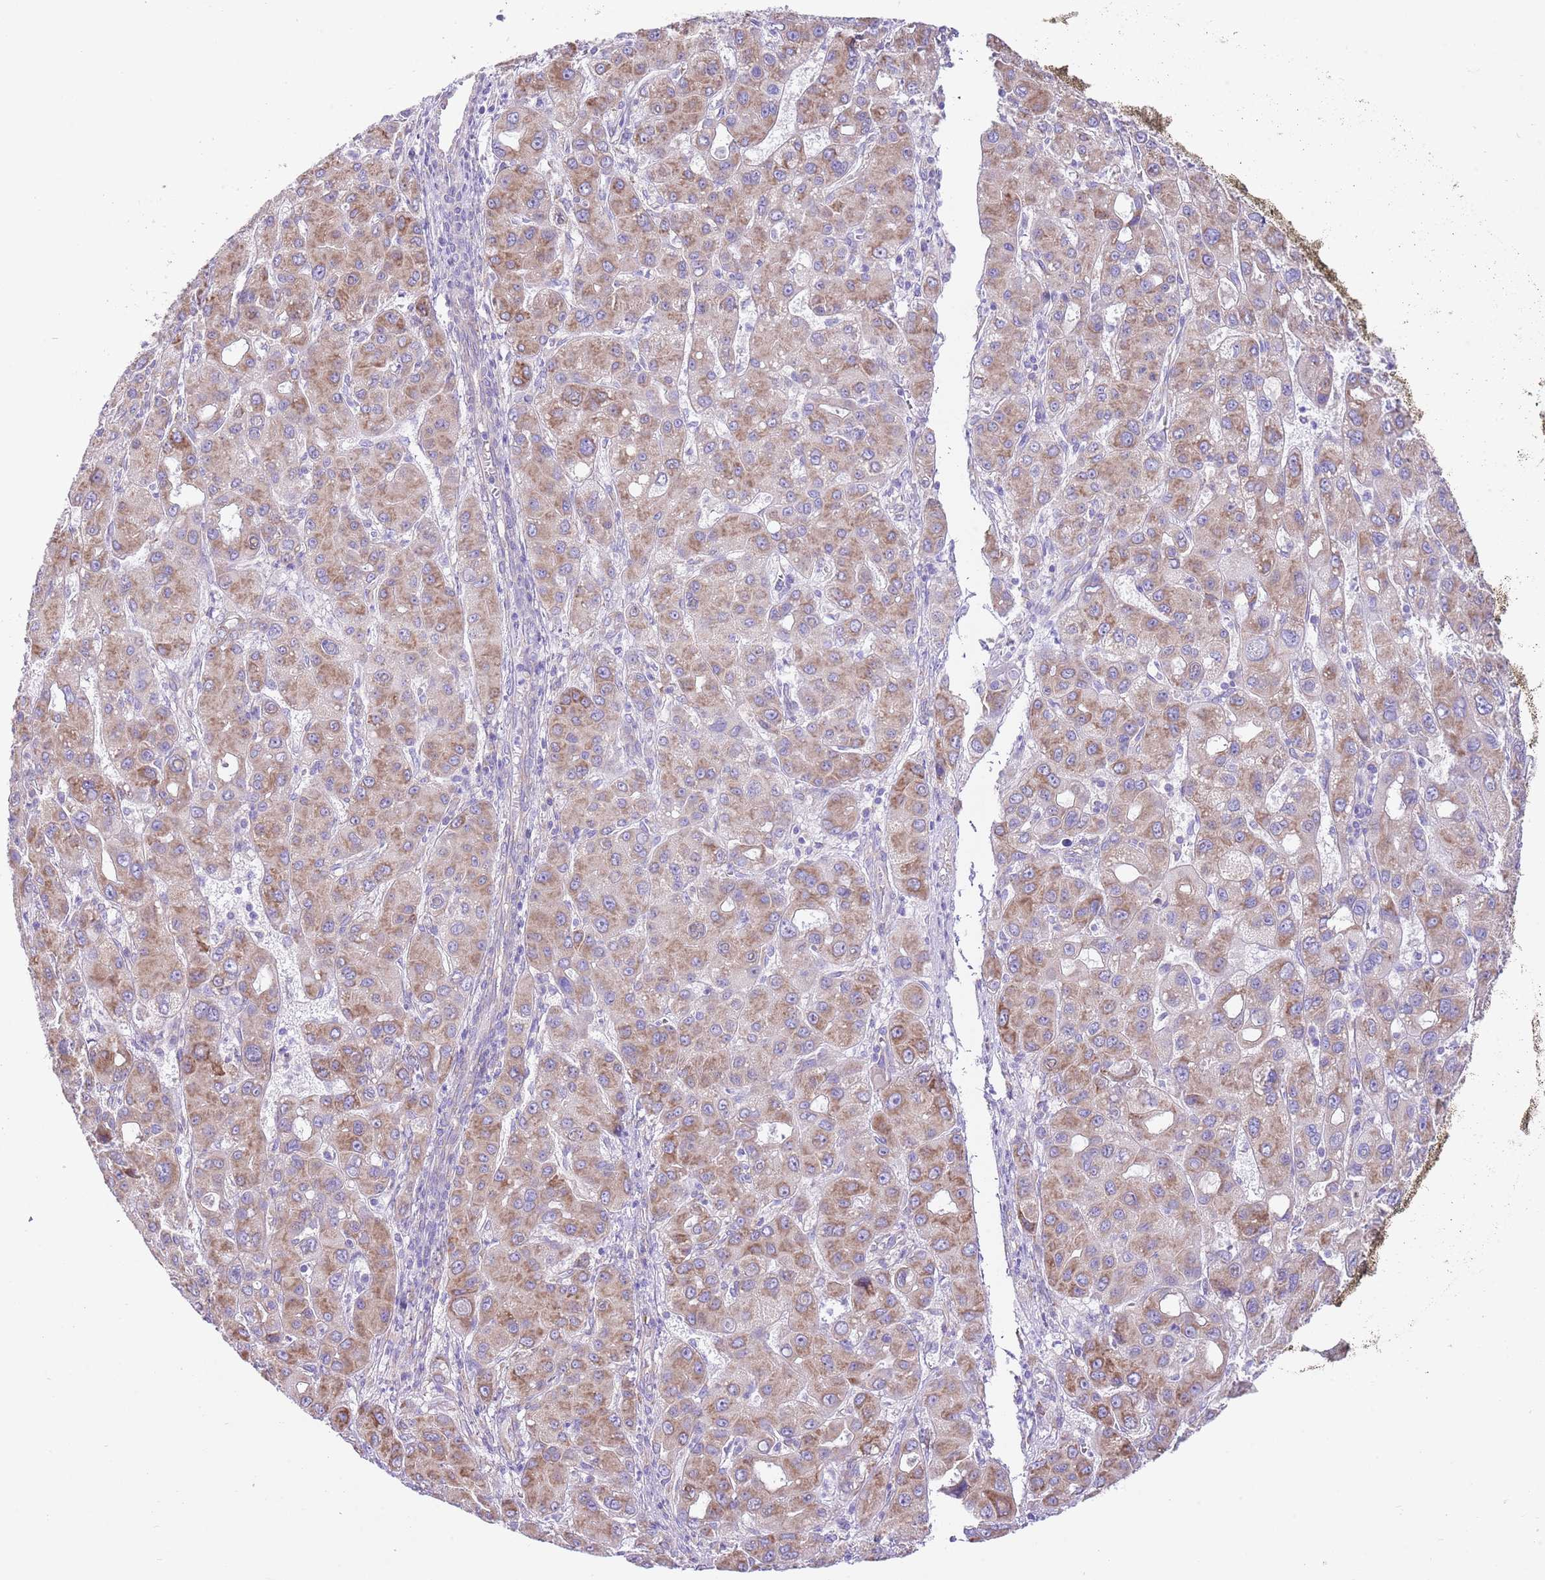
{"staining": {"intensity": "weak", "quantity": ">75%", "location": "cytoplasmic/membranous"}, "tissue": "liver cancer", "cell_type": "Tumor cells", "image_type": "cancer", "snomed": [{"axis": "morphology", "description": "Carcinoma, Hepatocellular, NOS"}, {"axis": "topography", "description": "Liver"}], "caption": "IHC image of hepatocellular carcinoma (liver) stained for a protein (brown), which shows low levels of weak cytoplasmic/membranous positivity in approximately >75% of tumor cells.", "gene": "RPS10", "patient": {"sex": "male", "age": 55}}